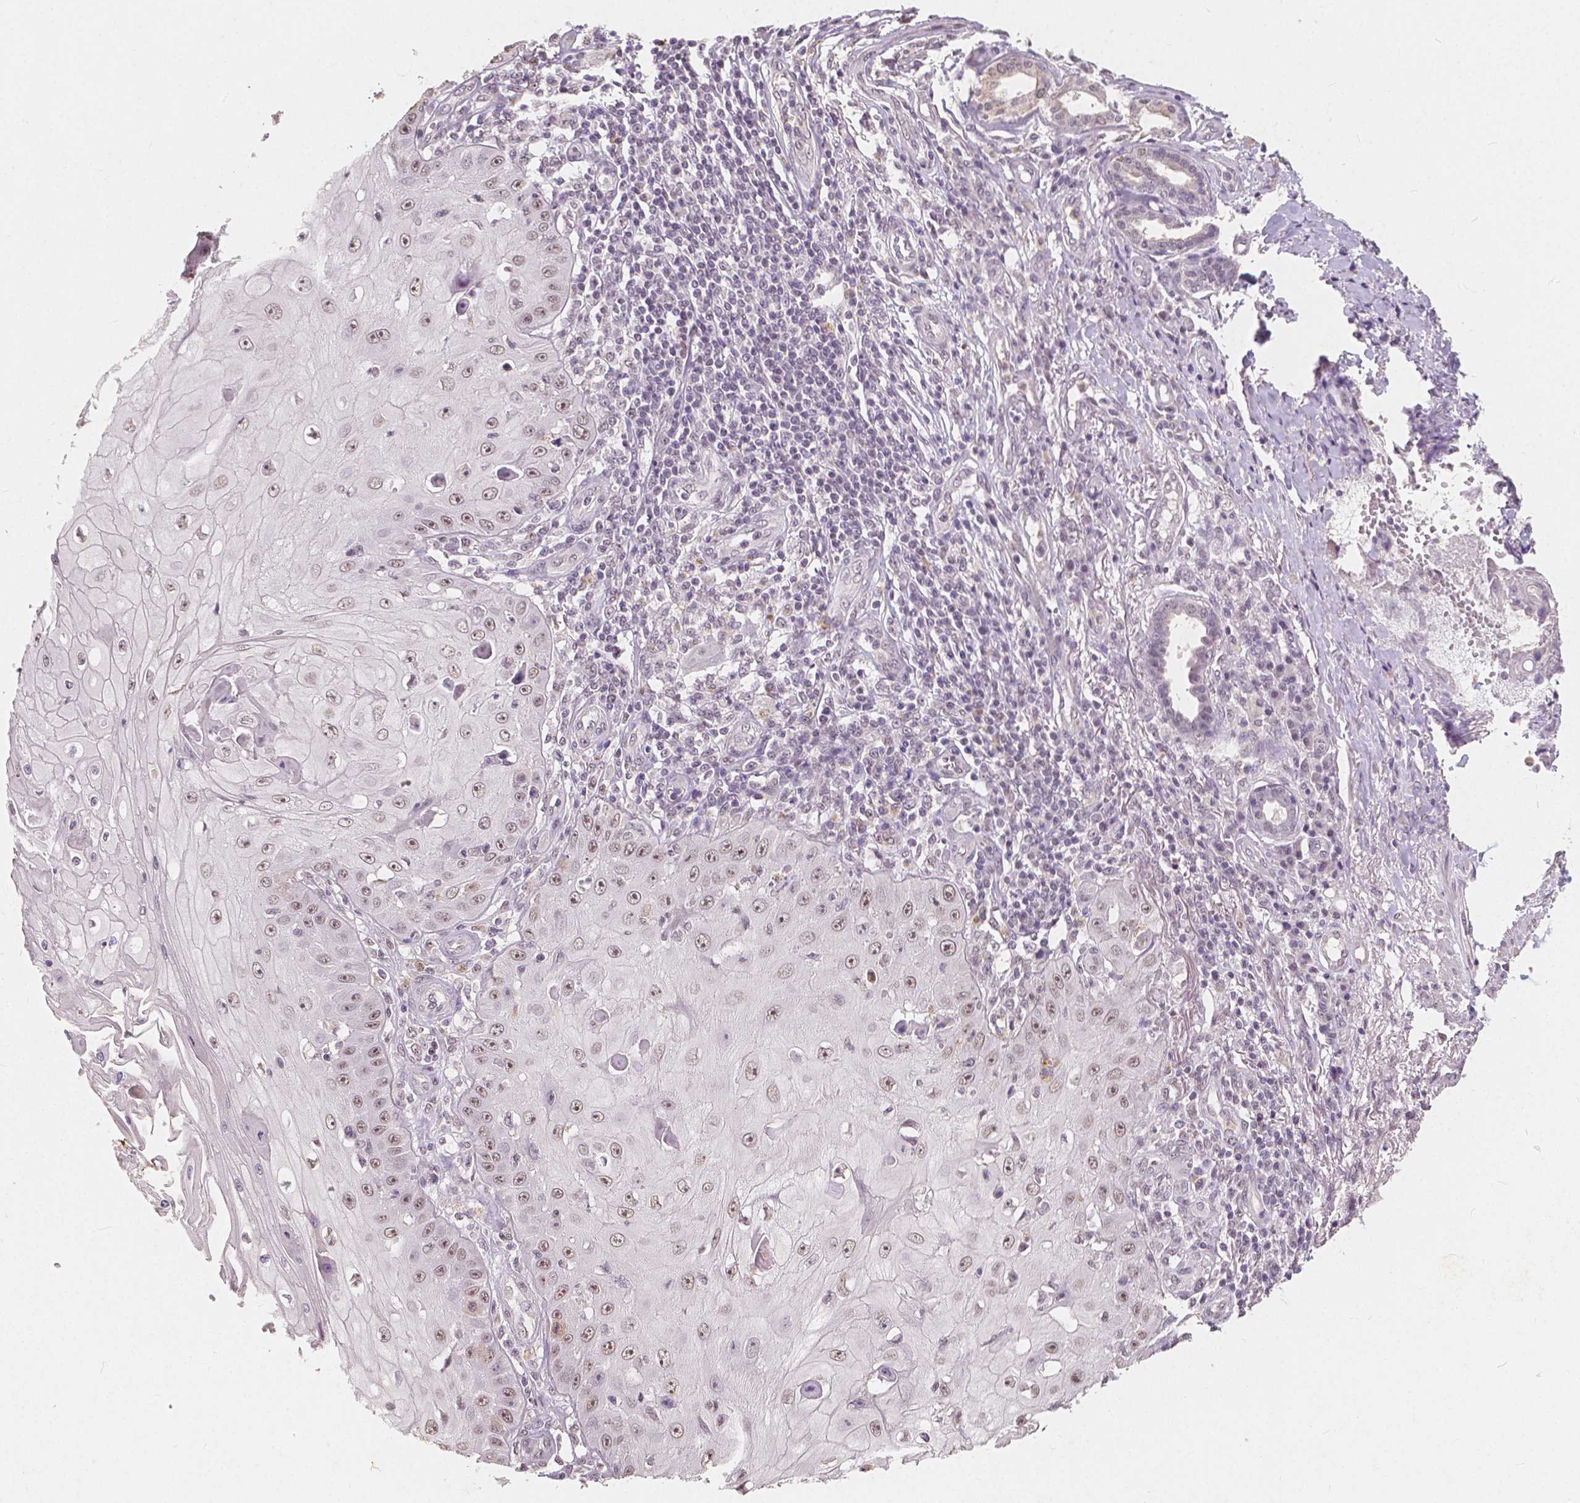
{"staining": {"intensity": "moderate", "quantity": "25%-75%", "location": "nuclear"}, "tissue": "skin cancer", "cell_type": "Tumor cells", "image_type": "cancer", "snomed": [{"axis": "morphology", "description": "Squamous cell carcinoma, NOS"}, {"axis": "topography", "description": "Skin"}], "caption": "There is medium levels of moderate nuclear positivity in tumor cells of skin cancer (squamous cell carcinoma), as demonstrated by immunohistochemical staining (brown color).", "gene": "NOLC1", "patient": {"sex": "male", "age": 70}}